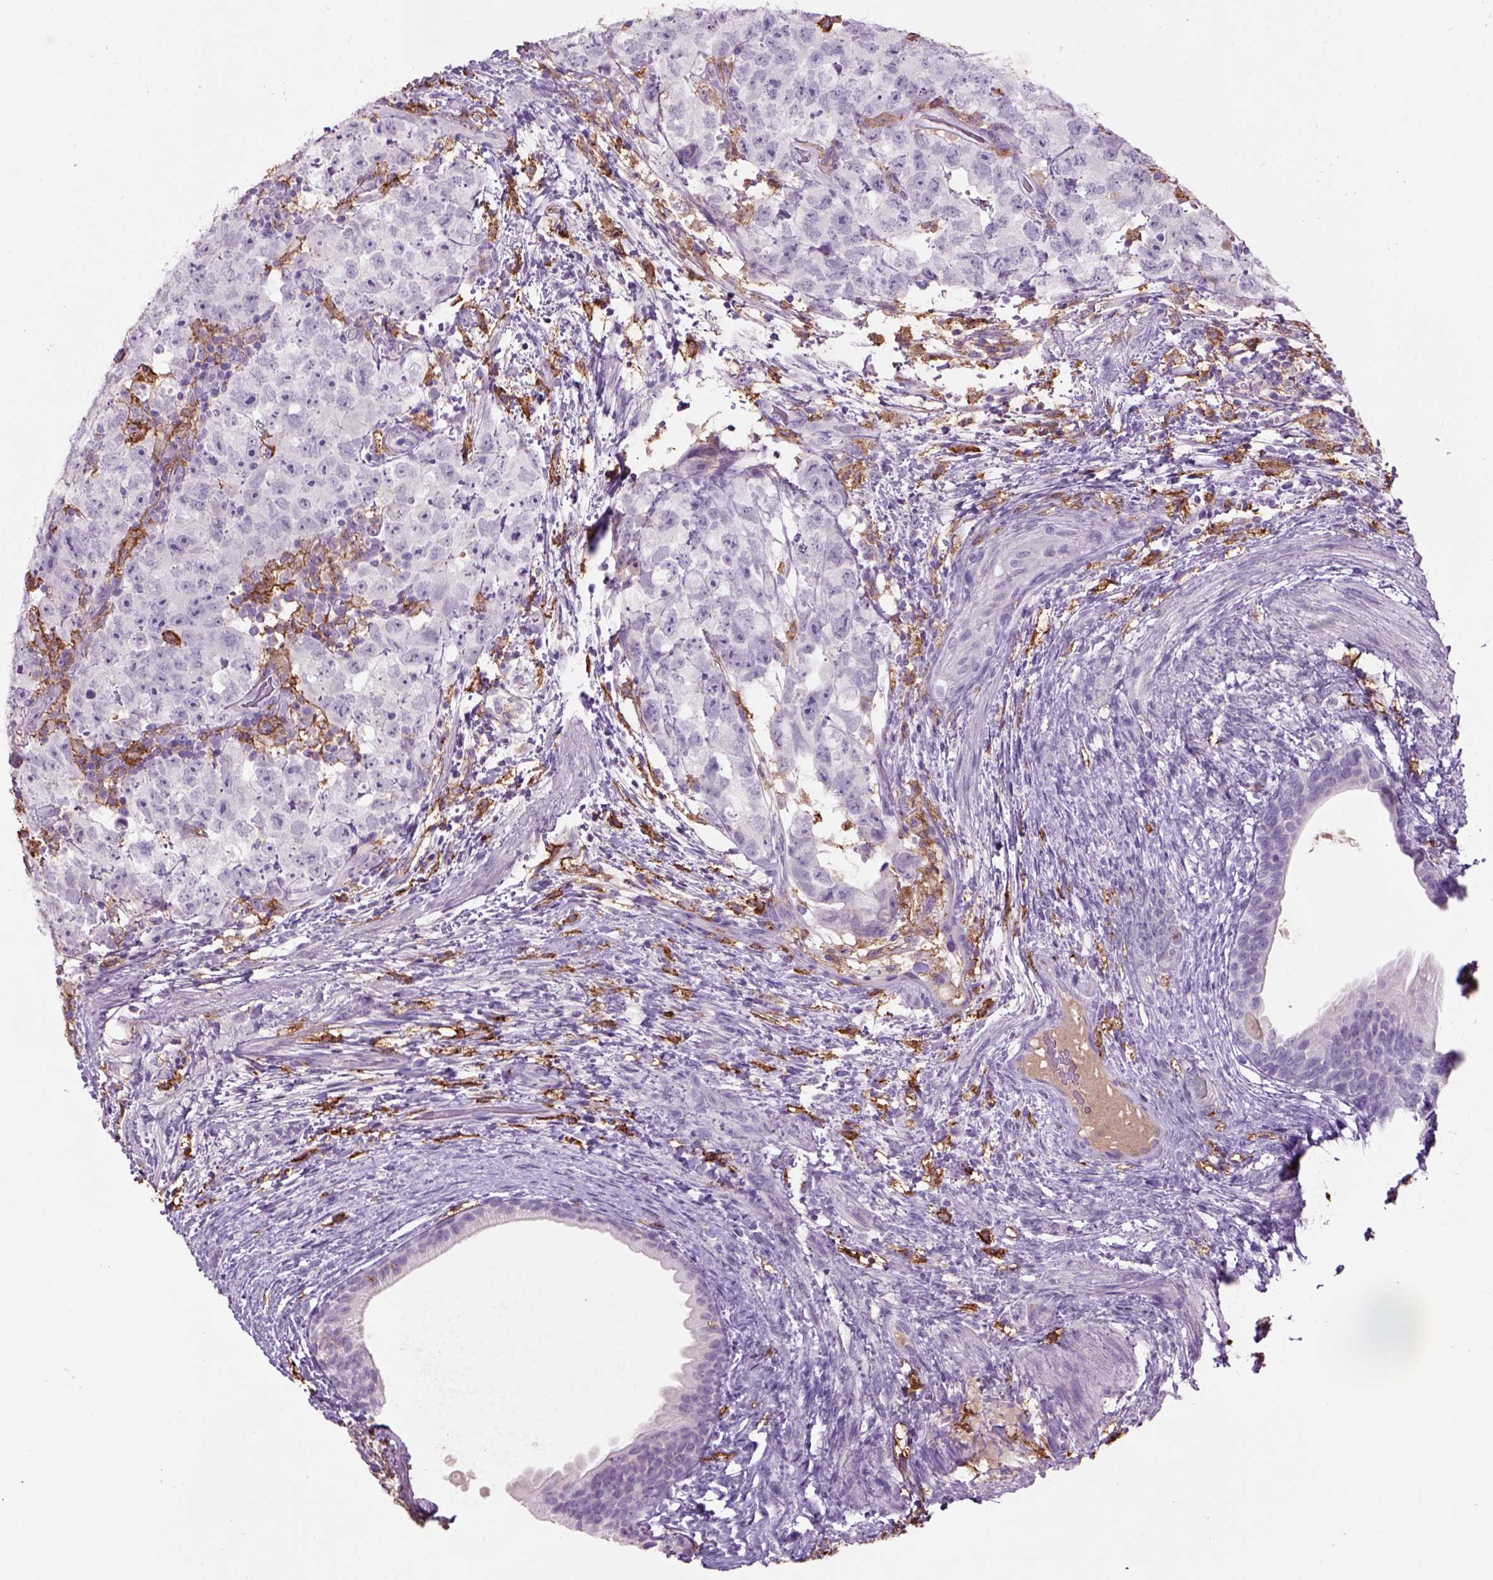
{"staining": {"intensity": "negative", "quantity": "none", "location": "none"}, "tissue": "testis cancer", "cell_type": "Tumor cells", "image_type": "cancer", "snomed": [{"axis": "morphology", "description": "Carcinoma, Embryonal, NOS"}, {"axis": "topography", "description": "Testis"}], "caption": "Tumor cells show no significant protein staining in embryonal carcinoma (testis).", "gene": "CD14", "patient": {"sex": "male", "age": 24}}